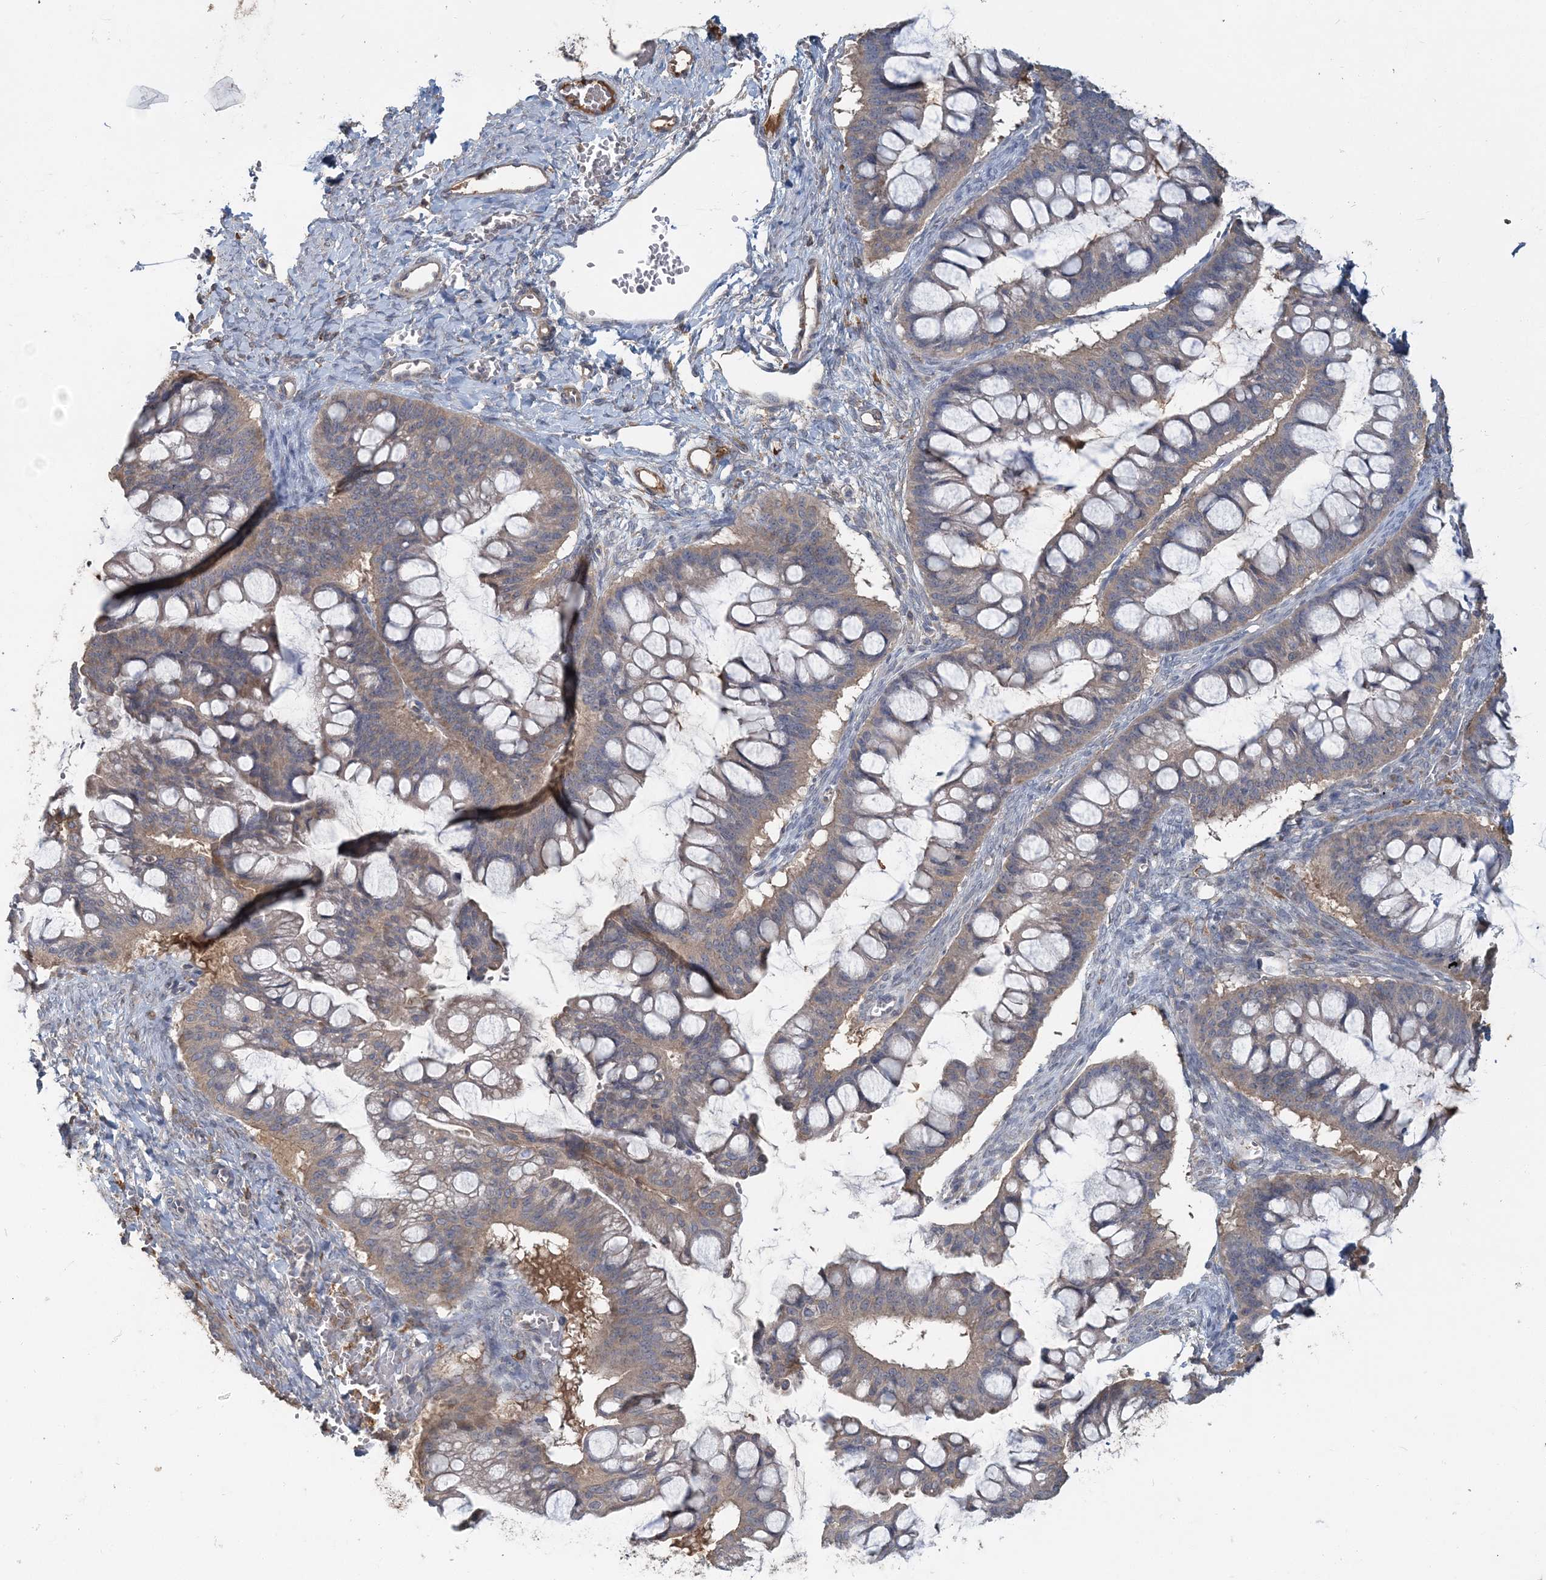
{"staining": {"intensity": "weak", "quantity": ">75%", "location": "cytoplasmic/membranous"}, "tissue": "ovarian cancer", "cell_type": "Tumor cells", "image_type": "cancer", "snomed": [{"axis": "morphology", "description": "Cystadenocarcinoma, mucinous, NOS"}, {"axis": "topography", "description": "Ovary"}], "caption": "Tumor cells exhibit weak cytoplasmic/membranous positivity in about >75% of cells in ovarian mucinous cystadenocarcinoma. Immunohistochemistry (ihc) stains the protein in brown and the nuclei are stained blue.", "gene": "RNF25", "patient": {"sex": "female", "age": 73}}